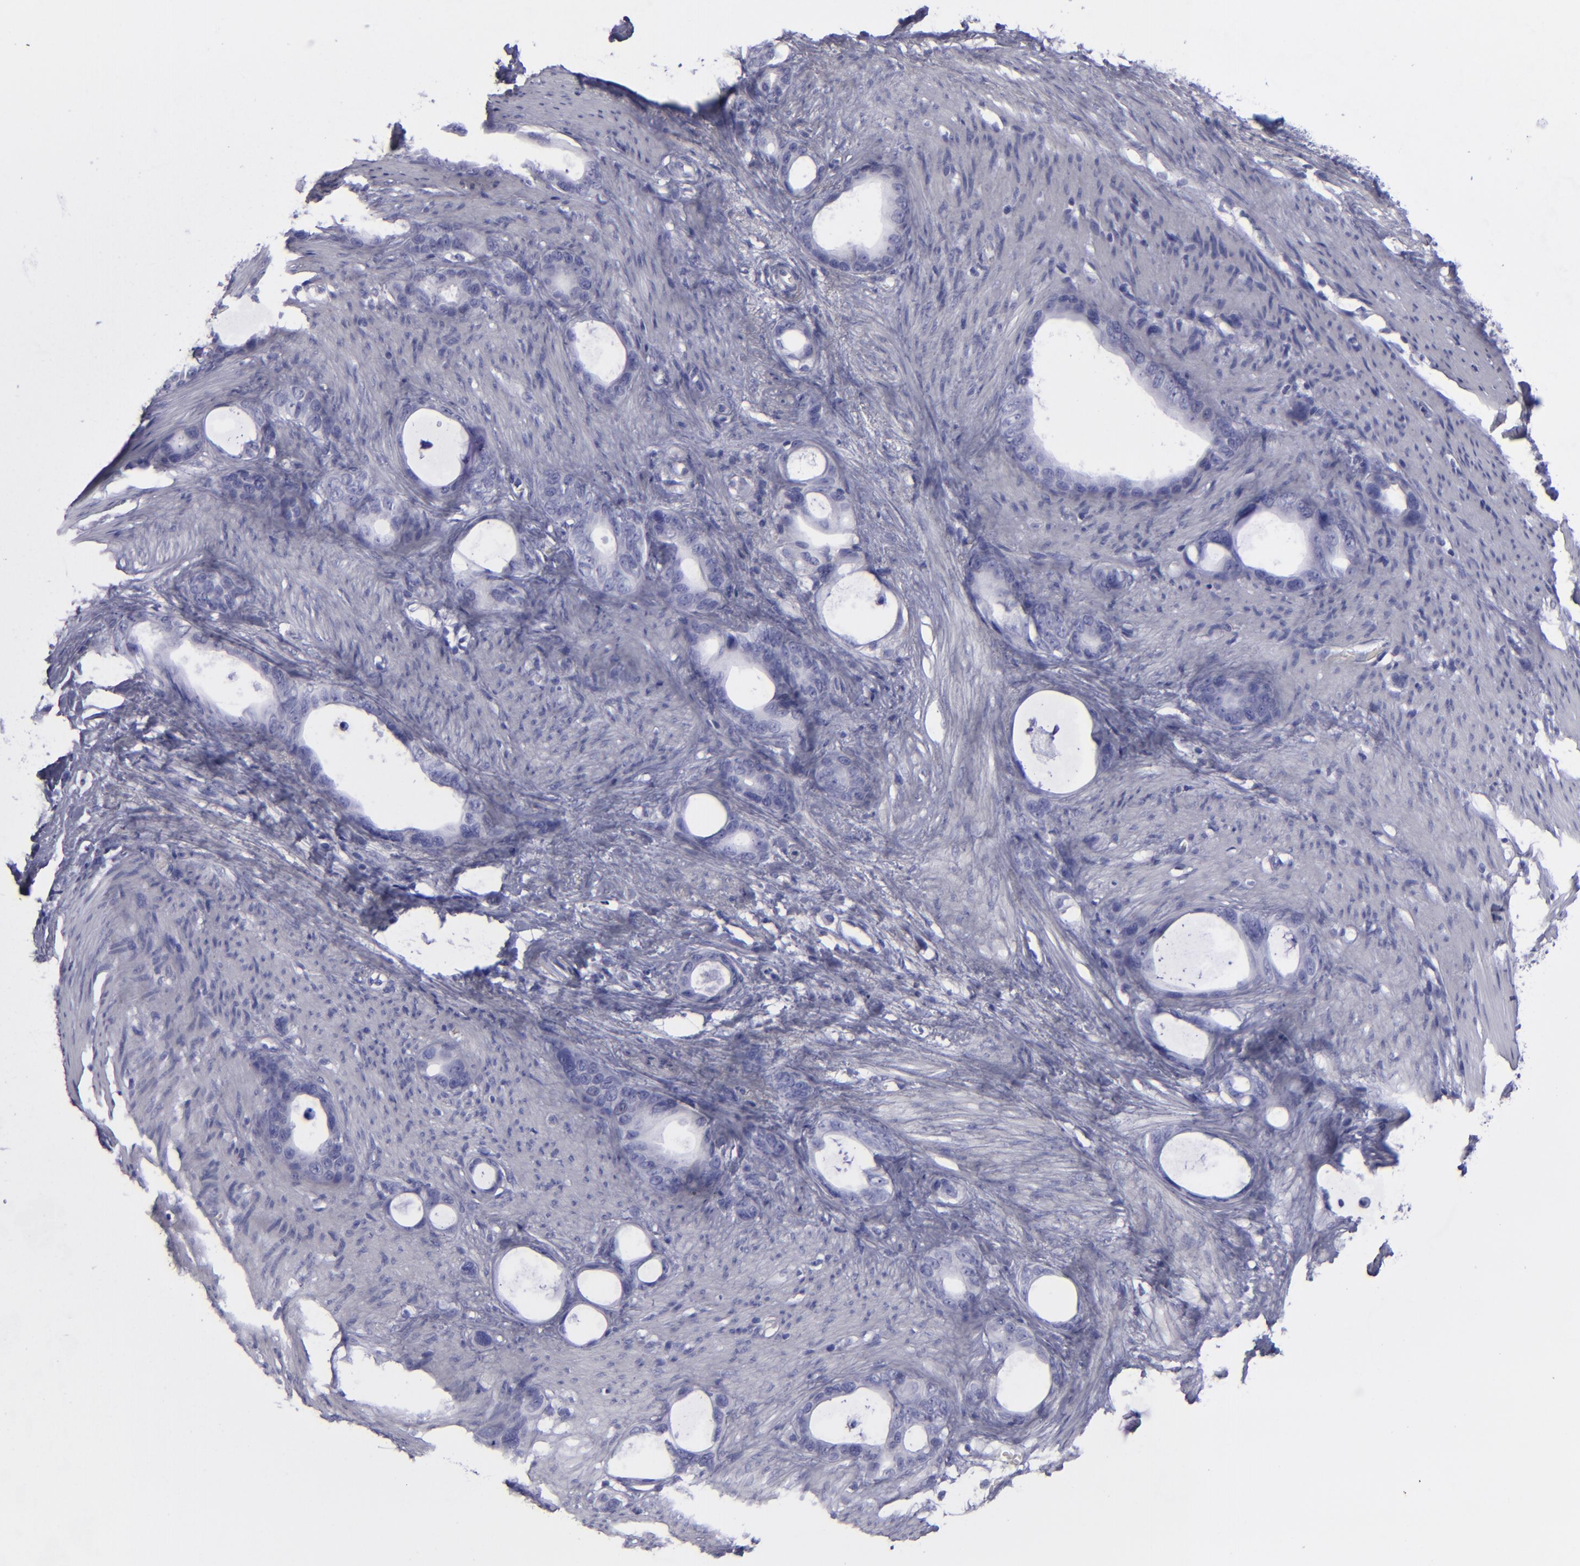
{"staining": {"intensity": "negative", "quantity": "none", "location": "none"}, "tissue": "stomach cancer", "cell_type": "Tumor cells", "image_type": "cancer", "snomed": [{"axis": "morphology", "description": "Adenocarcinoma, NOS"}, {"axis": "topography", "description": "Stomach"}], "caption": "Tumor cells are negative for brown protein staining in adenocarcinoma (stomach). The staining was performed using DAB to visualize the protein expression in brown, while the nuclei were stained in blue with hematoxylin (Magnification: 20x).", "gene": "ANPEP", "patient": {"sex": "female", "age": 75}}